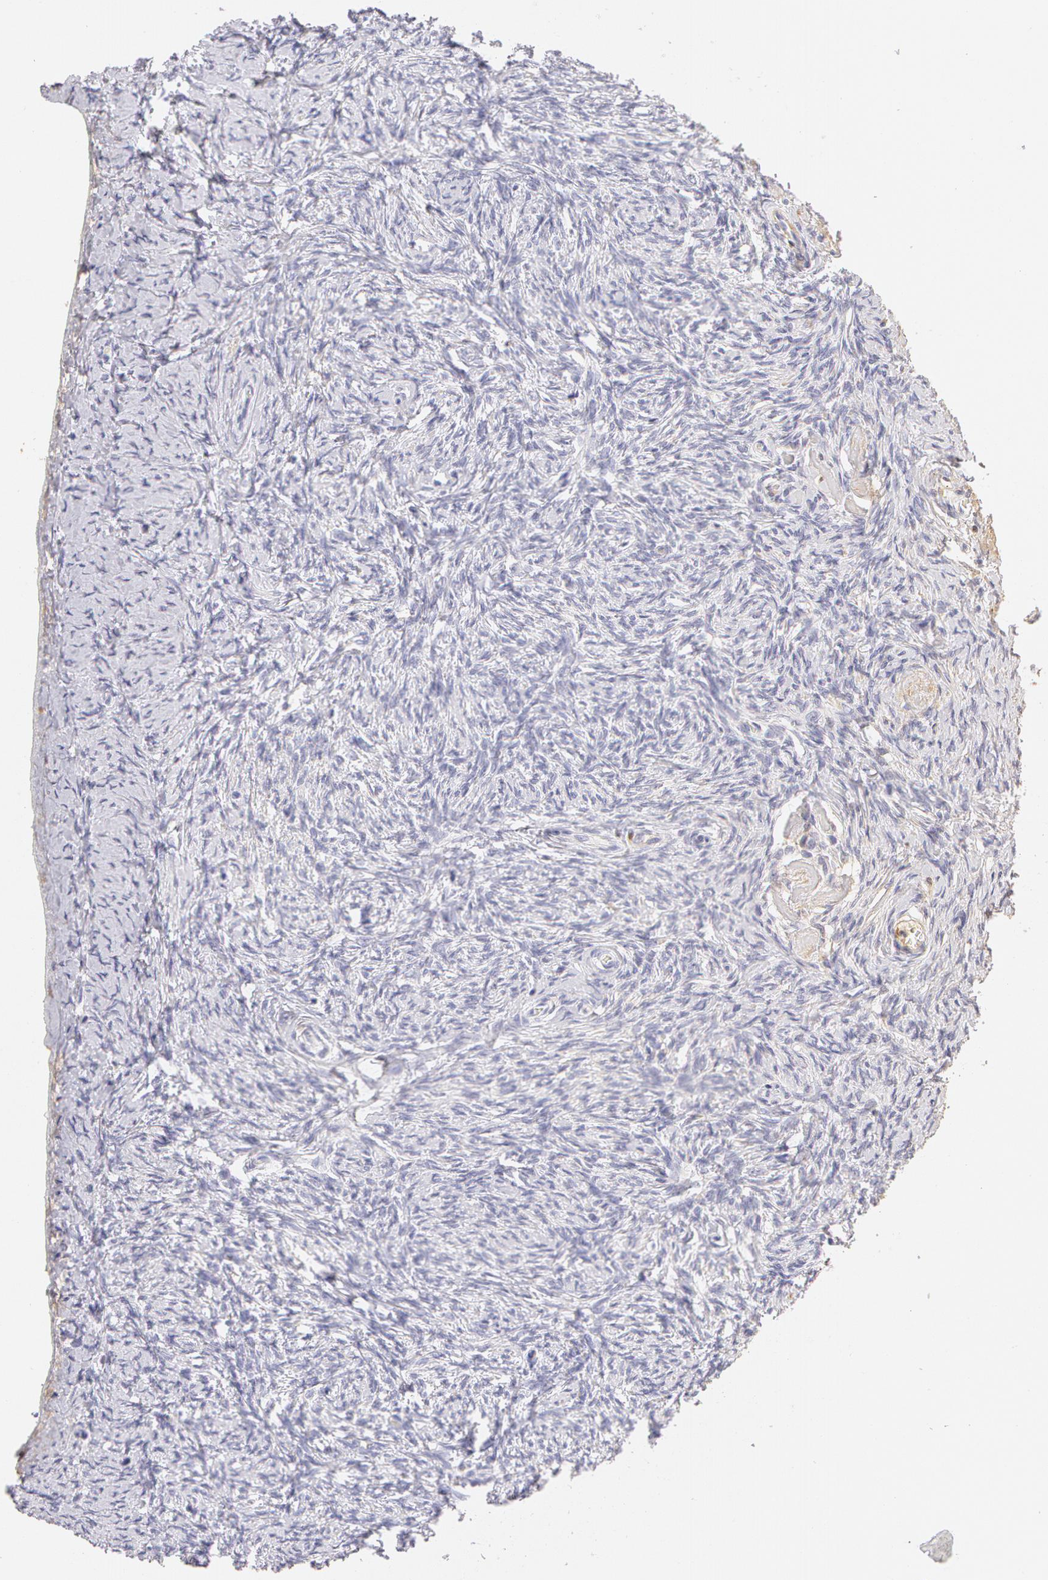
{"staining": {"intensity": "negative", "quantity": "none", "location": "none"}, "tissue": "ovary", "cell_type": "Follicle cells", "image_type": "normal", "snomed": [{"axis": "morphology", "description": "Normal tissue, NOS"}, {"axis": "topography", "description": "Ovary"}], "caption": "Immunohistochemistry of normal ovary displays no expression in follicle cells.", "gene": "AHSG", "patient": {"sex": "female", "age": 53}}